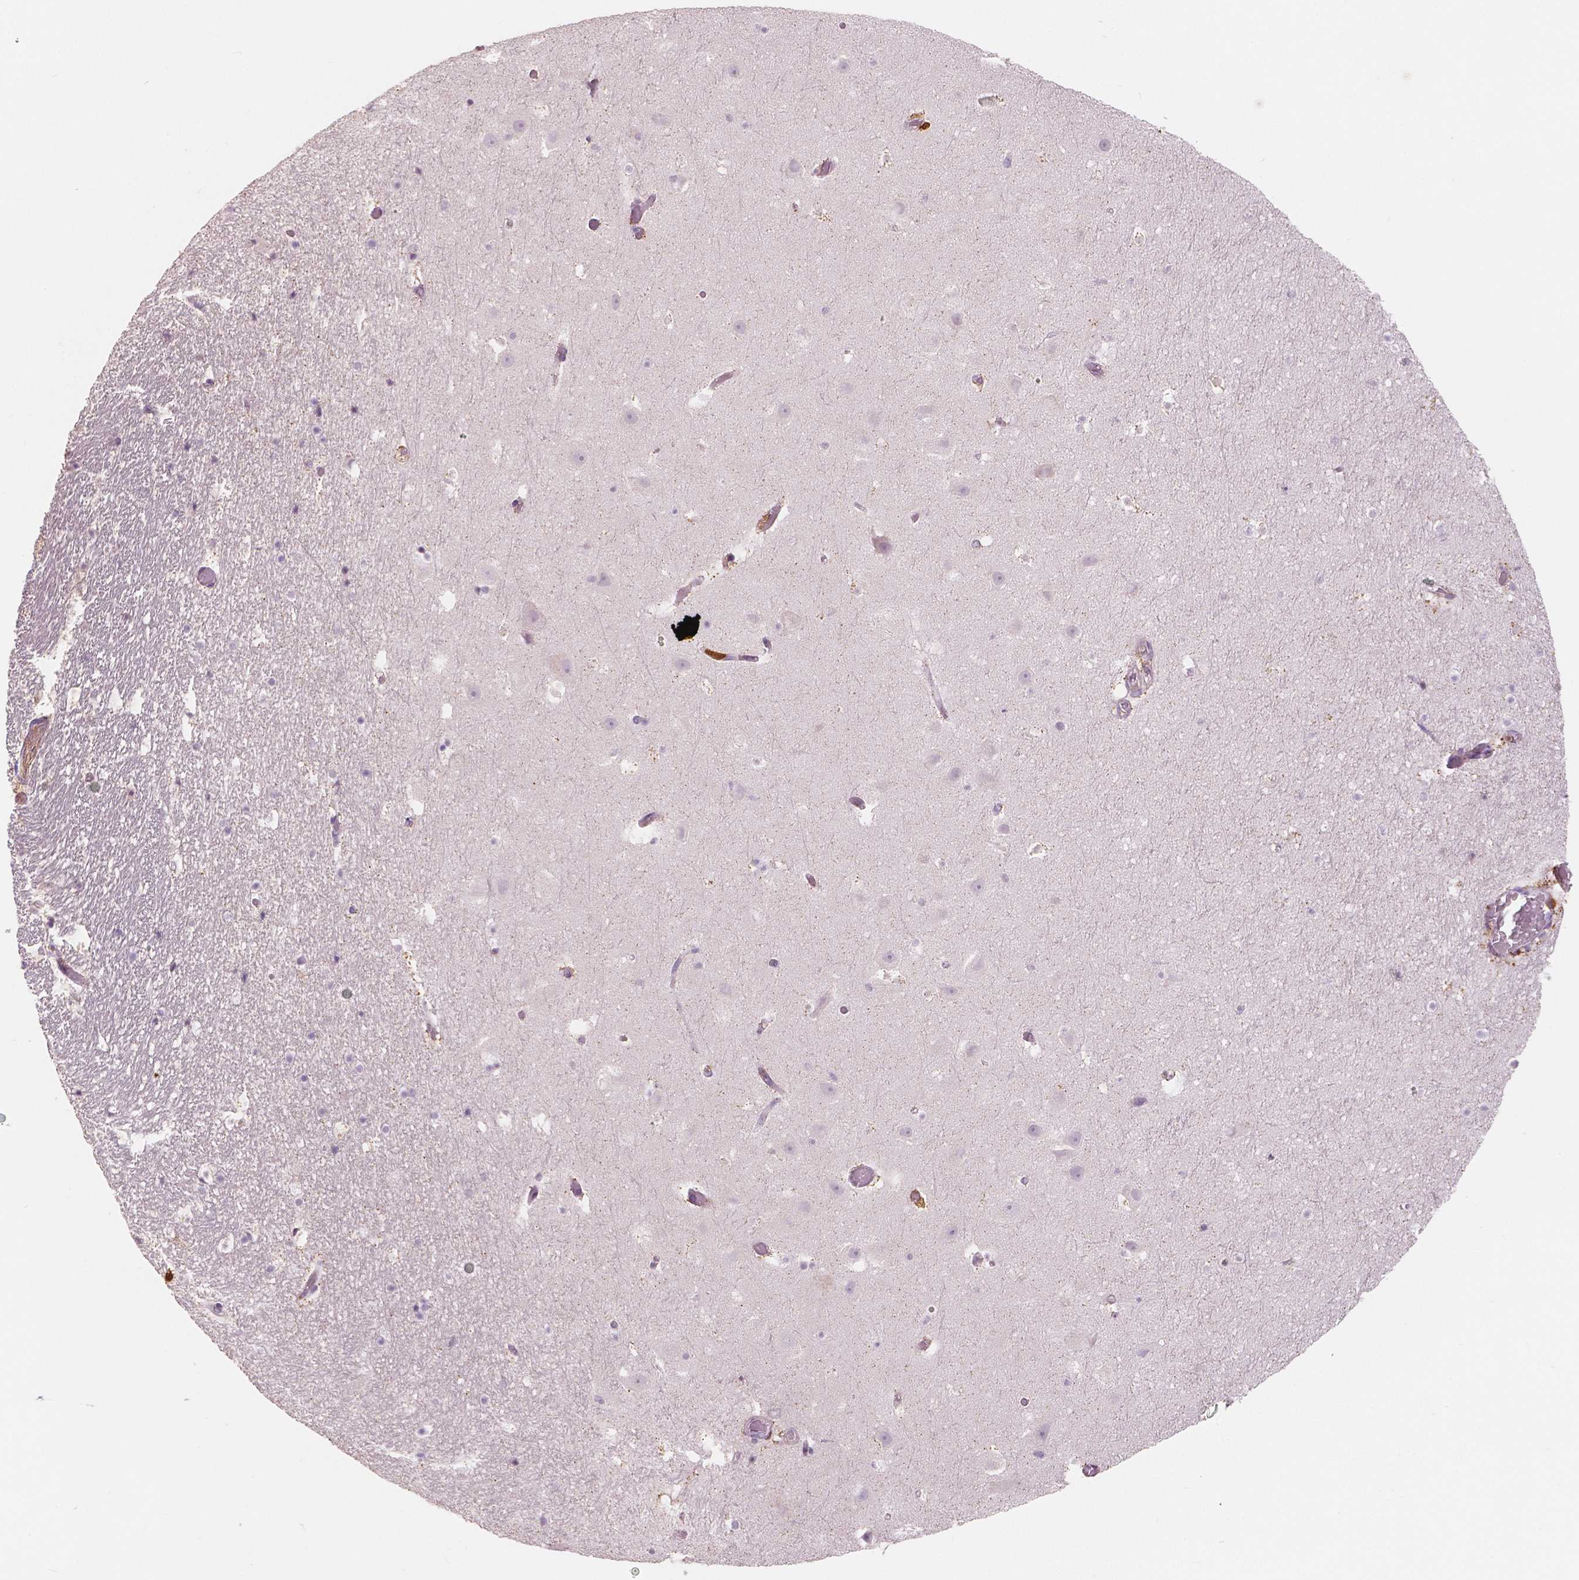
{"staining": {"intensity": "negative", "quantity": "none", "location": "none"}, "tissue": "hippocampus", "cell_type": "Glial cells", "image_type": "normal", "snomed": [{"axis": "morphology", "description": "Normal tissue, NOS"}, {"axis": "topography", "description": "Hippocampus"}], "caption": "High magnification brightfield microscopy of normal hippocampus stained with DAB (3,3'-diaminobenzidine) (brown) and counterstained with hematoxylin (blue): glial cells show no significant positivity. (DAB (3,3'-diaminobenzidine) immunohistochemistry (IHC) with hematoxylin counter stain).", "gene": "S100A4", "patient": {"sex": "male", "age": 26}}